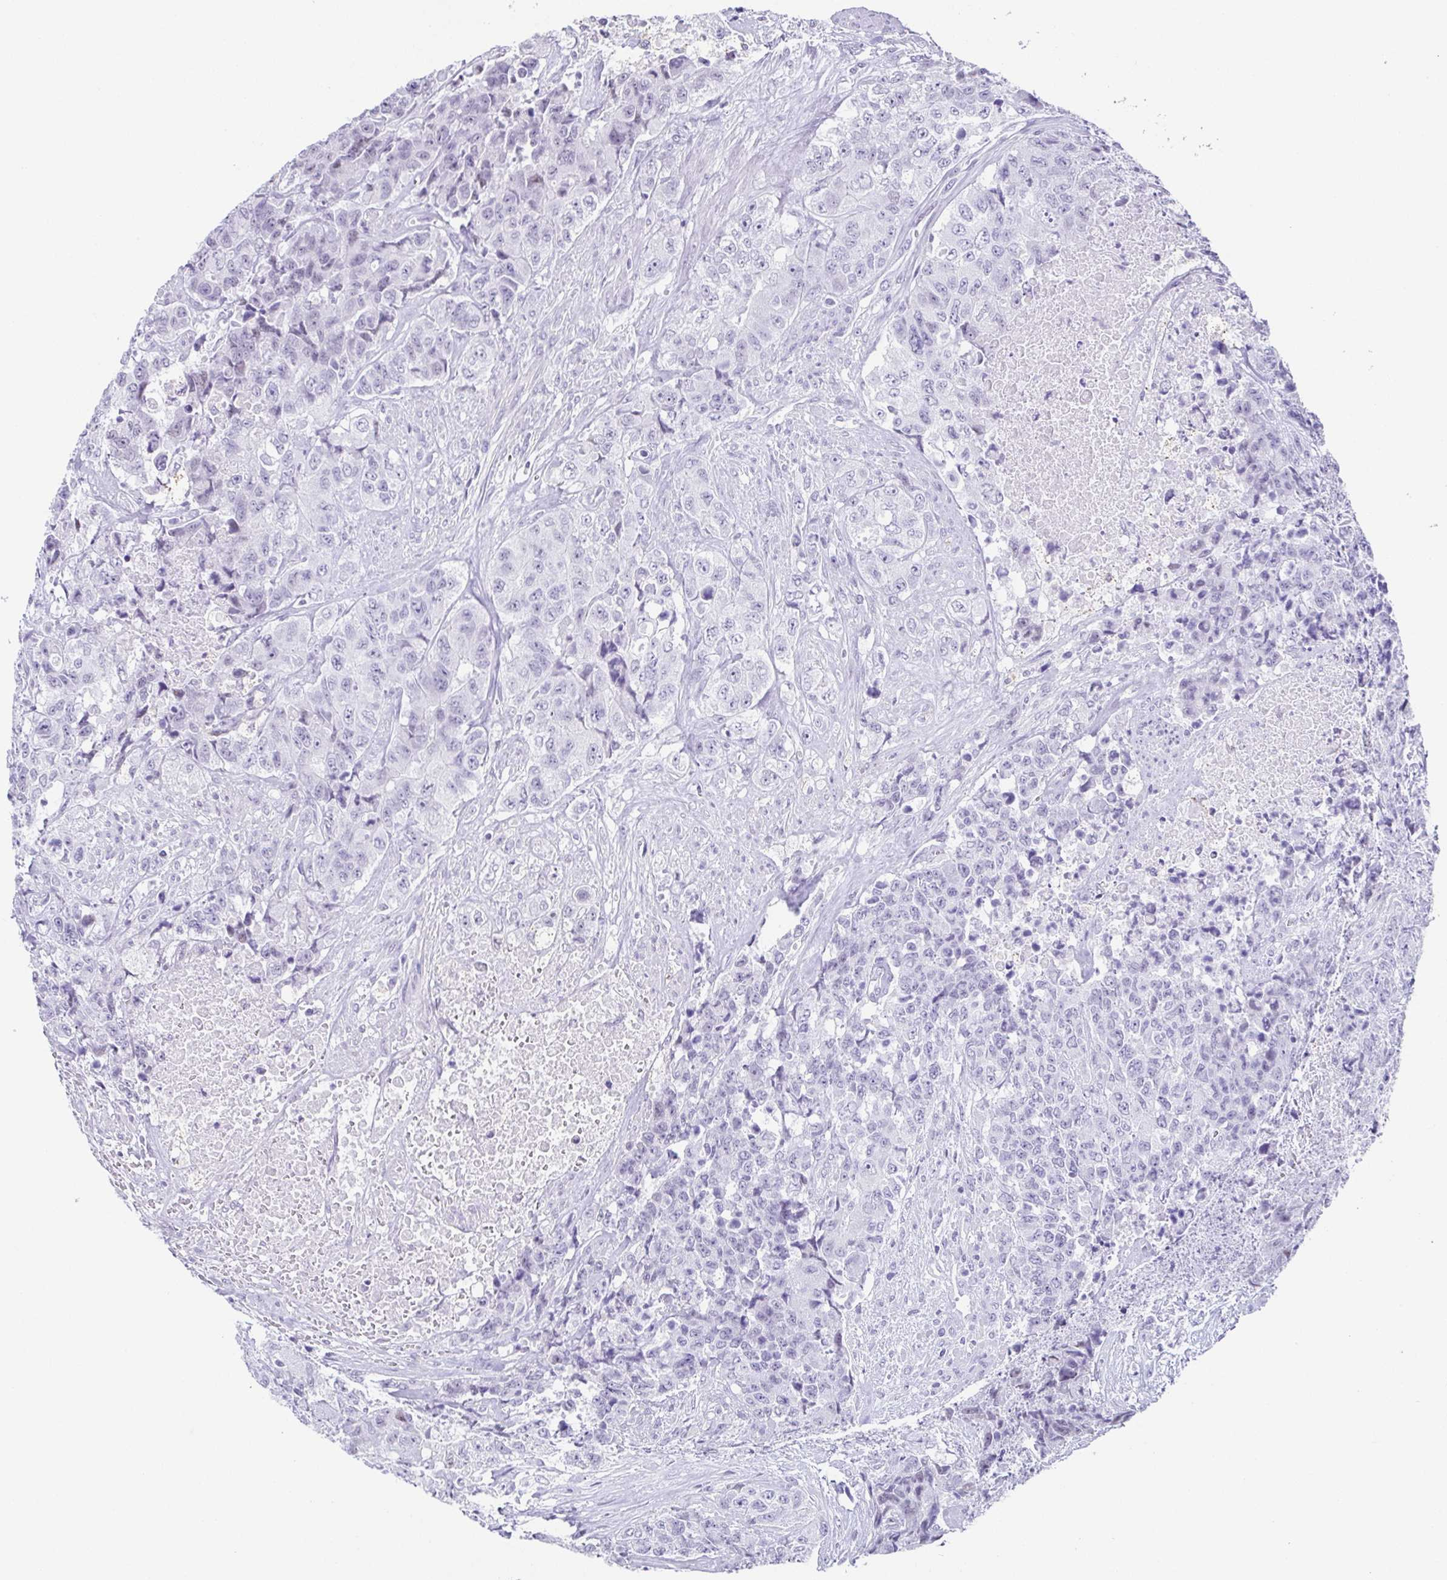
{"staining": {"intensity": "negative", "quantity": "none", "location": "none"}, "tissue": "urothelial cancer", "cell_type": "Tumor cells", "image_type": "cancer", "snomed": [{"axis": "morphology", "description": "Urothelial carcinoma, High grade"}, {"axis": "topography", "description": "Urinary bladder"}], "caption": "The immunohistochemistry micrograph has no significant staining in tumor cells of urothelial cancer tissue.", "gene": "ESX1", "patient": {"sex": "female", "age": 78}}